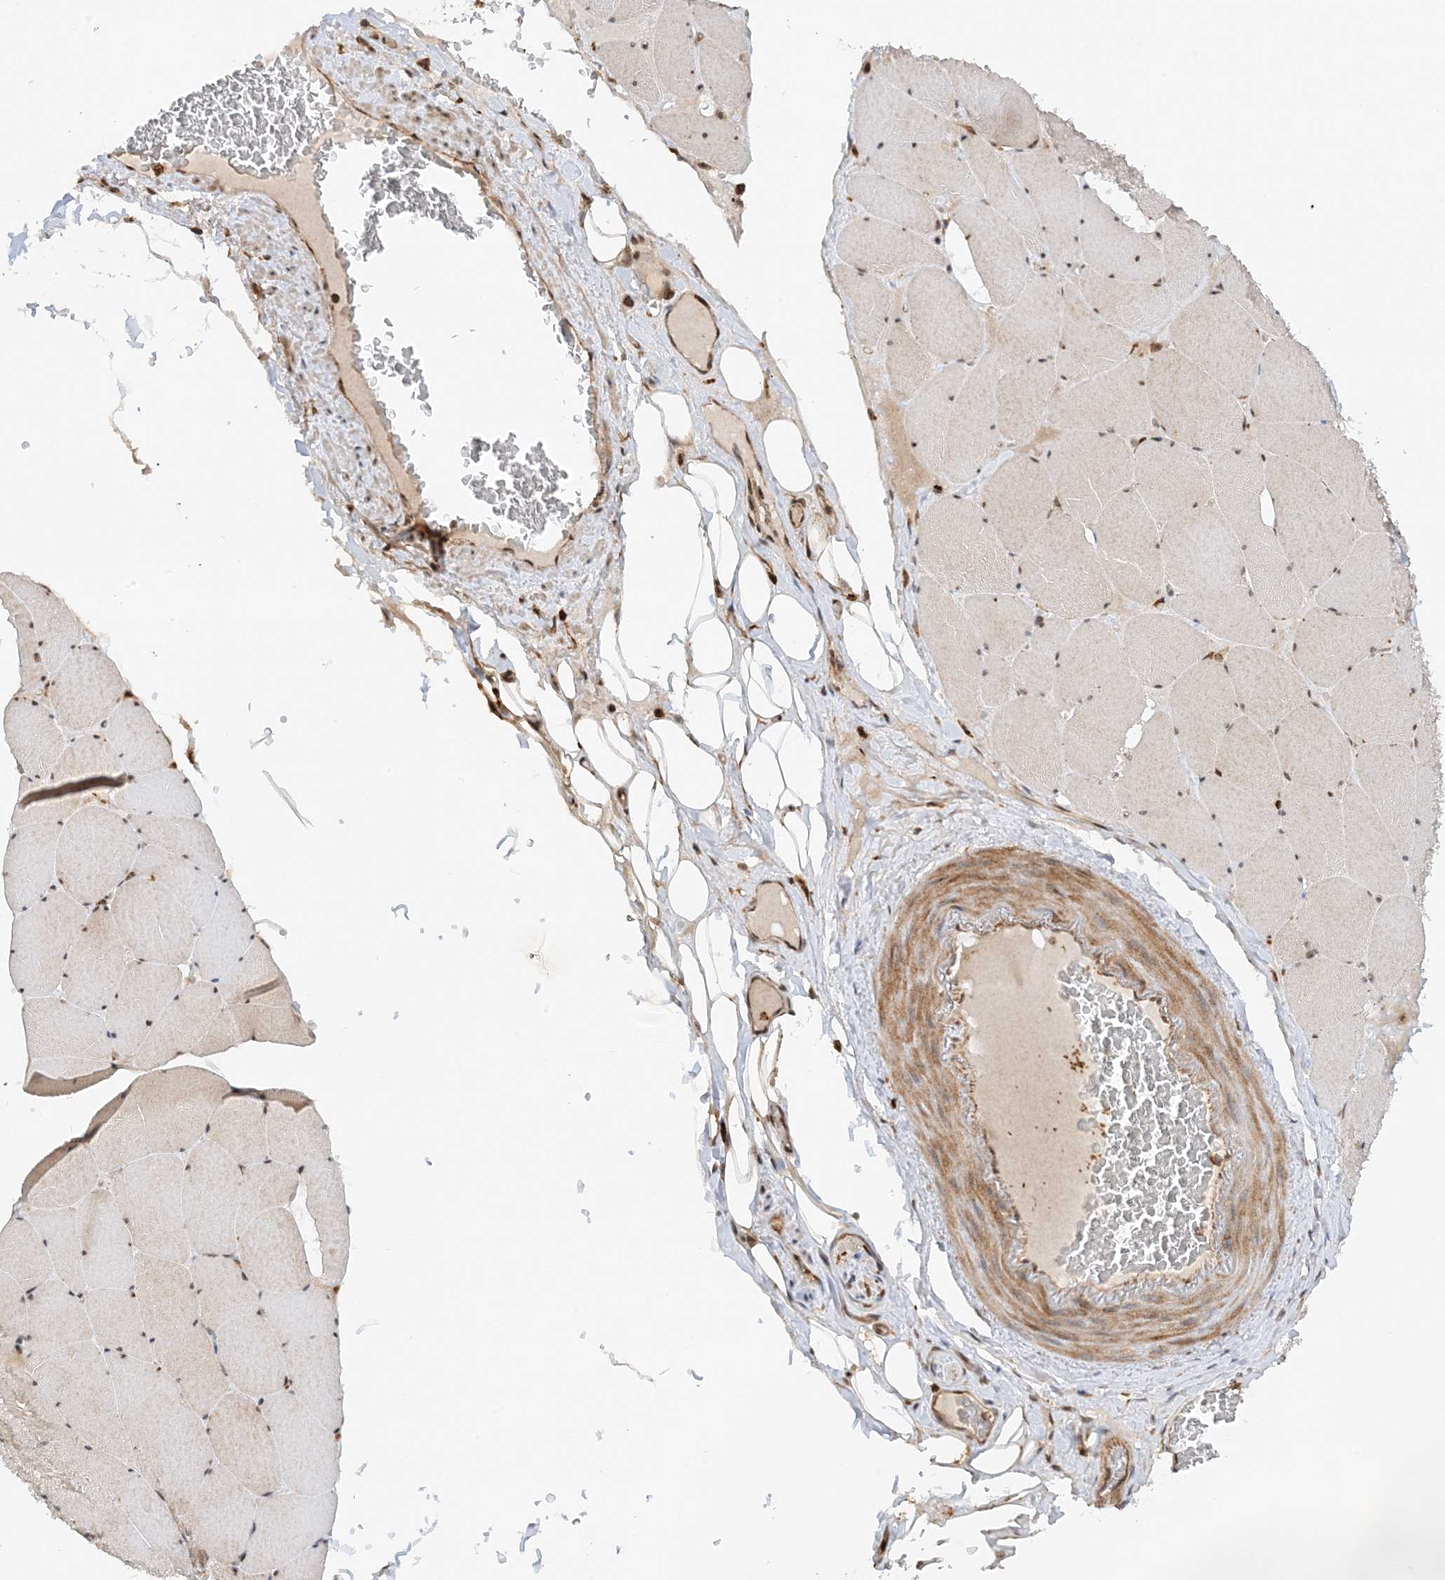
{"staining": {"intensity": "moderate", "quantity": "25%-75%", "location": "nuclear"}, "tissue": "skeletal muscle", "cell_type": "Myocytes", "image_type": "normal", "snomed": [{"axis": "morphology", "description": "Normal tissue, NOS"}, {"axis": "topography", "description": "Skeletal muscle"}, {"axis": "topography", "description": "Head-Neck"}], "caption": "Benign skeletal muscle exhibits moderate nuclear positivity in approximately 25%-75% of myocytes, visualized by immunohistochemistry. The protein is stained brown, and the nuclei are stained in blue (DAB IHC with brightfield microscopy, high magnification).", "gene": "TATDN3", "patient": {"sex": "male", "age": 66}}